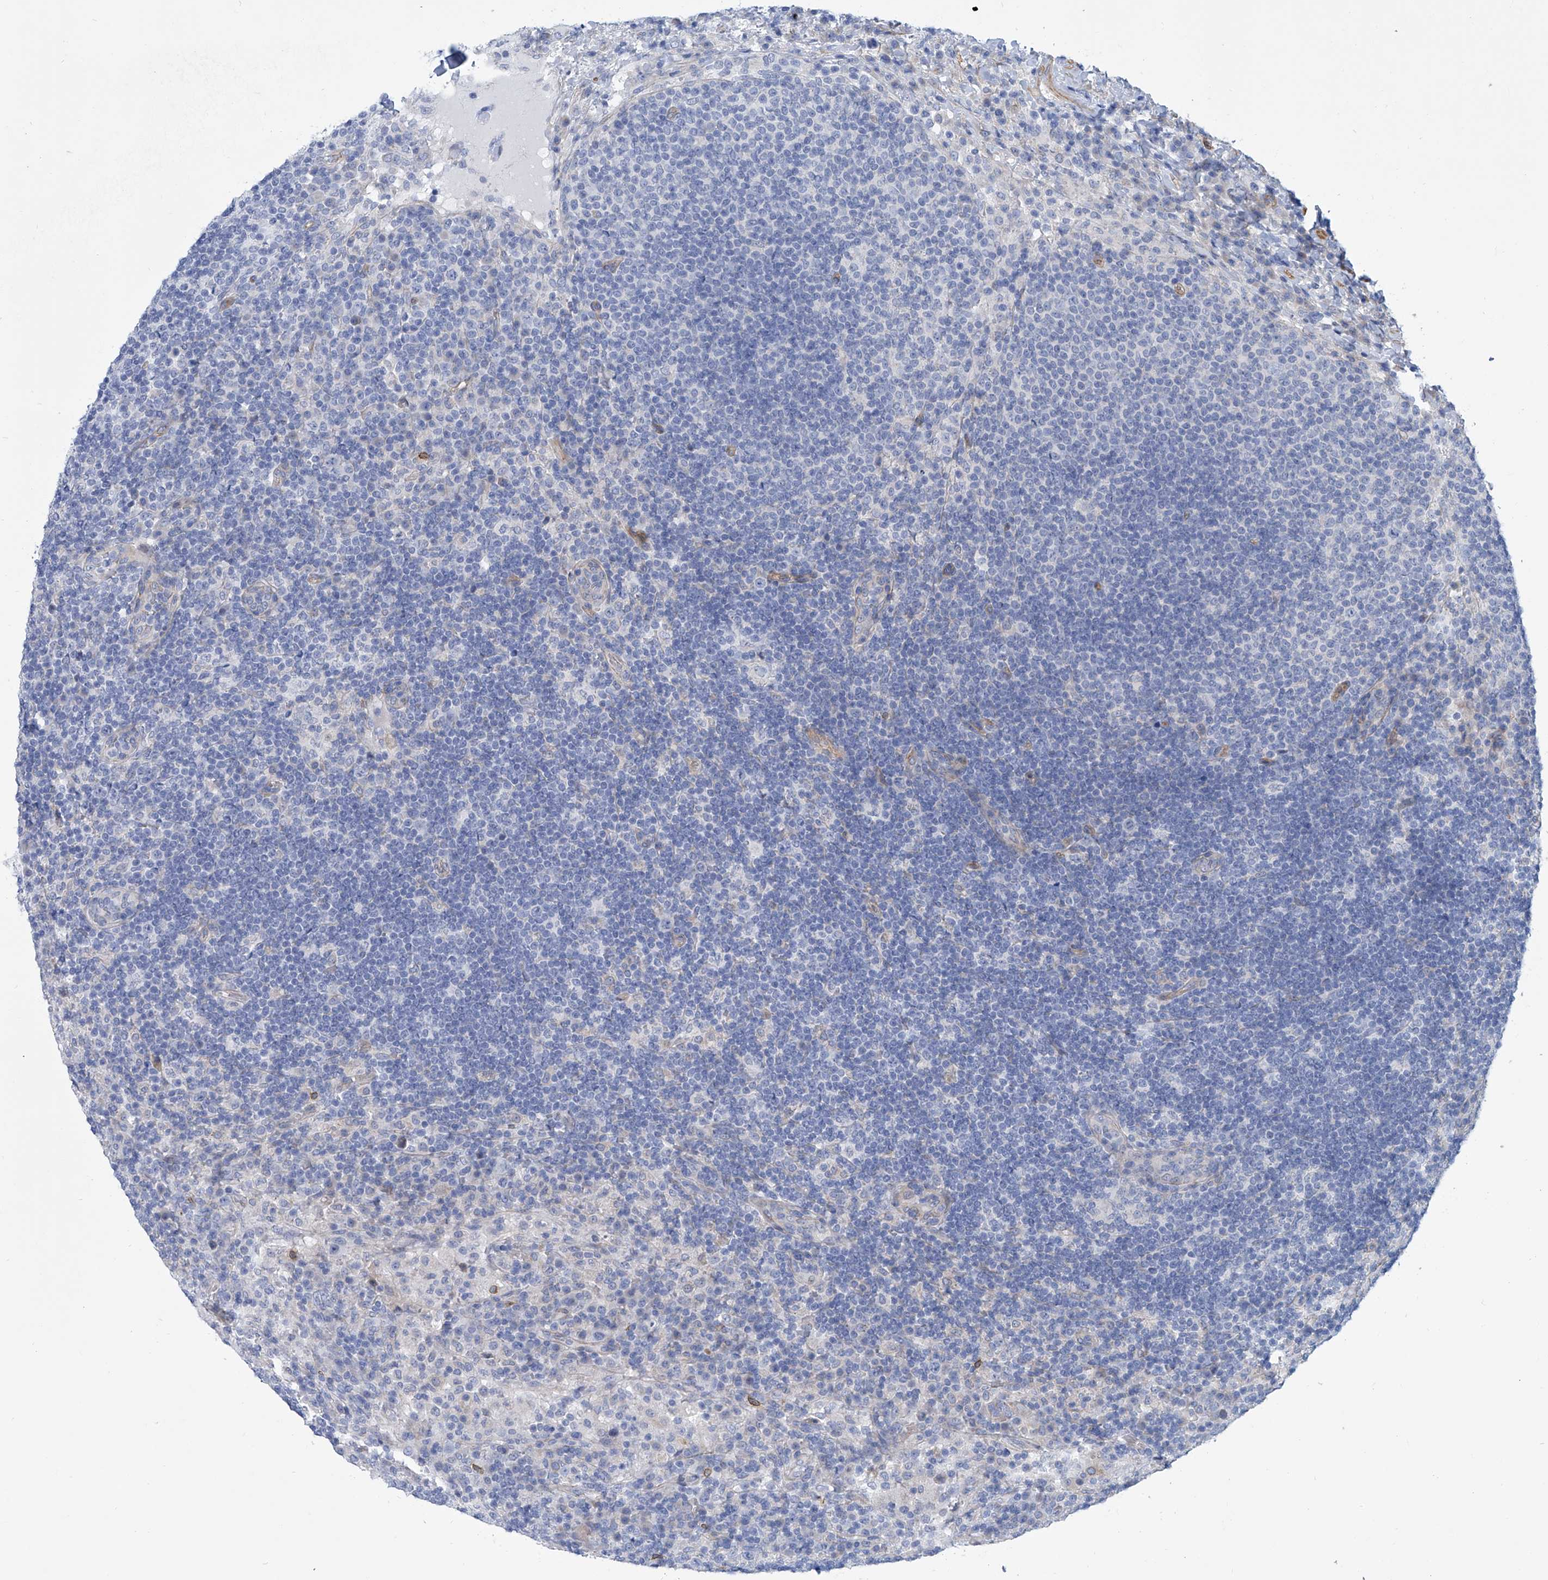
{"staining": {"intensity": "negative", "quantity": "none", "location": "none"}, "tissue": "lymph node", "cell_type": "Germinal center cells", "image_type": "normal", "snomed": [{"axis": "morphology", "description": "Normal tissue, NOS"}, {"axis": "topography", "description": "Lymph node"}], "caption": "Germinal center cells are negative for protein expression in normal human lymph node. Brightfield microscopy of immunohistochemistry (IHC) stained with DAB (brown) and hematoxylin (blue), captured at high magnification.", "gene": "TNN", "patient": {"sex": "female", "age": 53}}